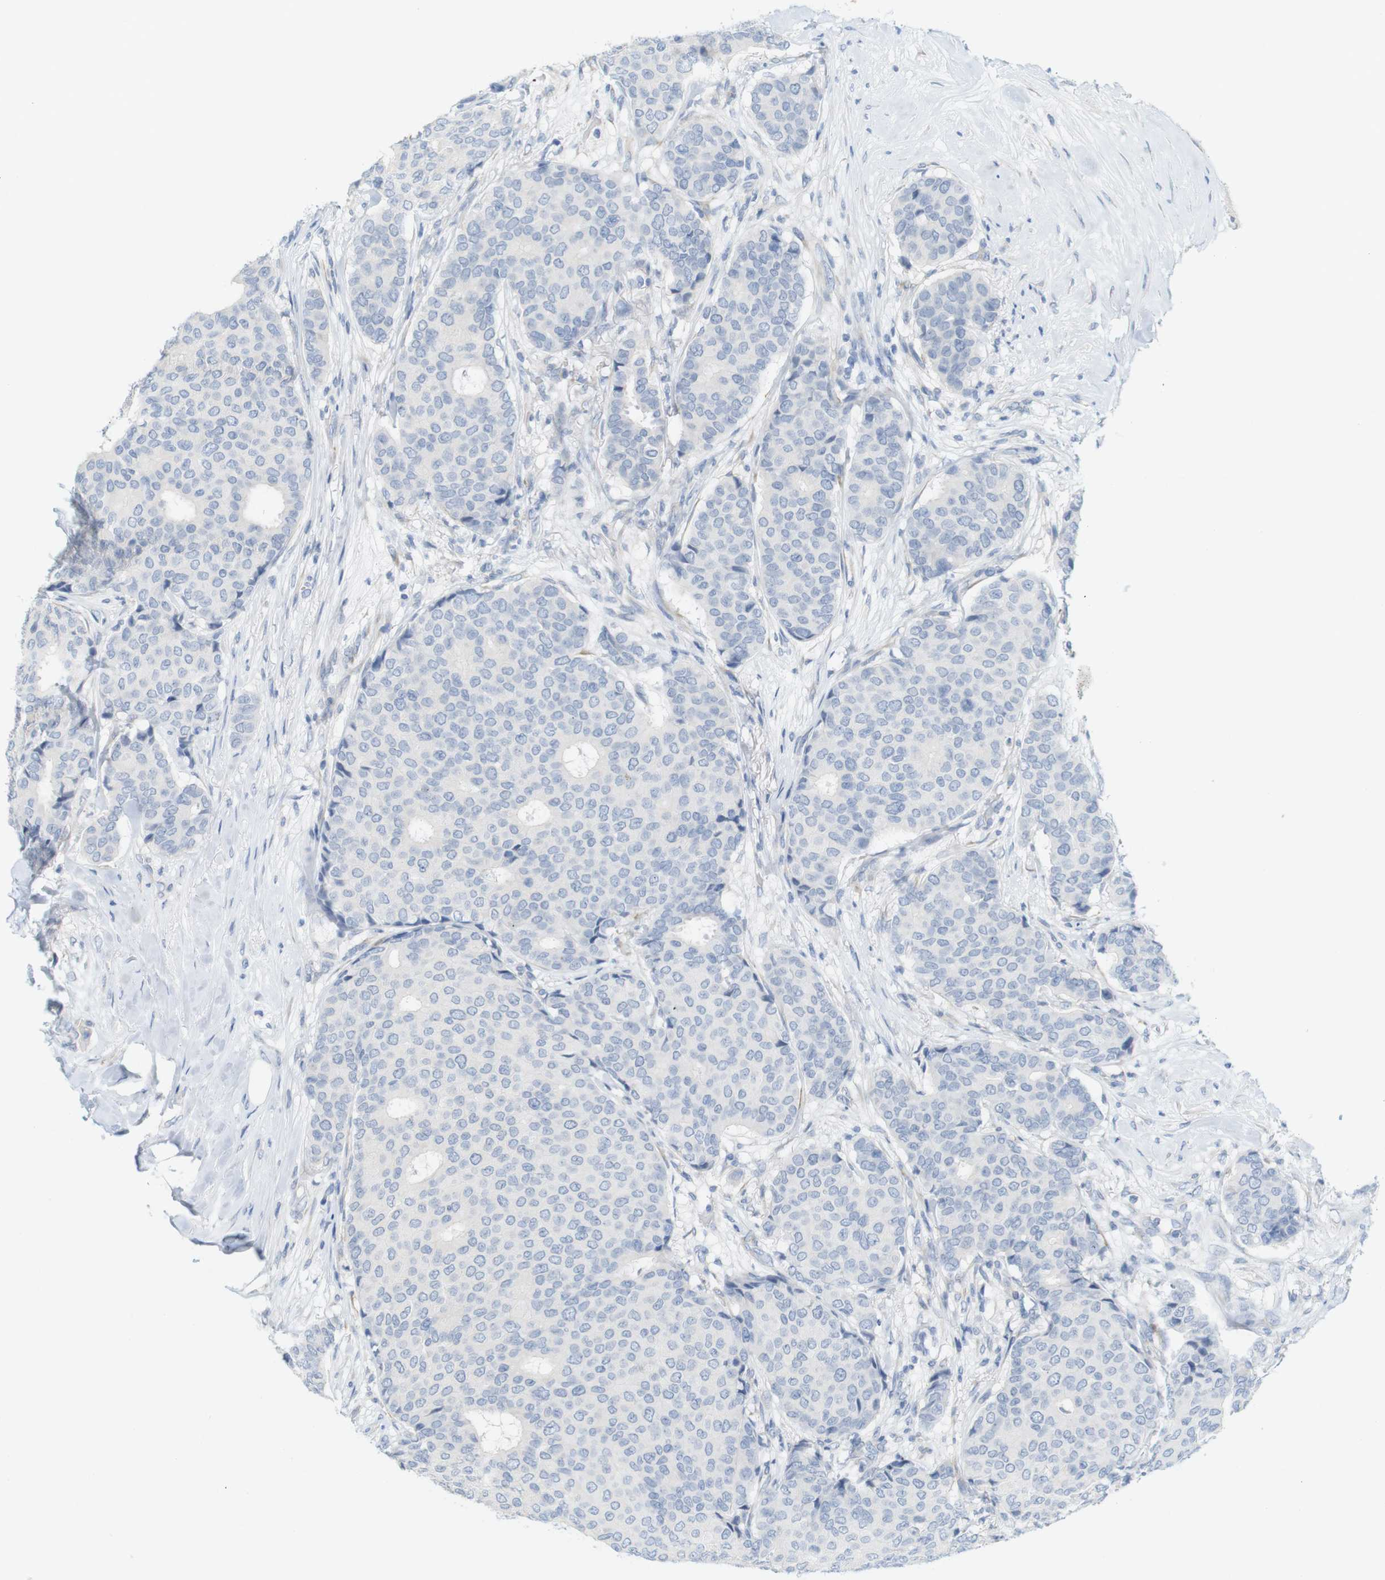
{"staining": {"intensity": "negative", "quantity": "none", "location": "none"}, "tissue": "breast cancer", "cell_type": "Tumor cells", "image_type": "cancer", "snomed": [{"axis": "morphology", "description": "Duct carcinoma"}, {"axis": "topography", "description": "Breast"}], "caption": "A photomicrograph of breast cancer (invasive ductal carcinoma) stained for a protein exhibits no brown staining in tumor cells. (Immunohistochemistry (ihc), brightfield microscopy, high magnification).", "gene": "RGS9", "patient": {"sex": "female", "age": 75}}